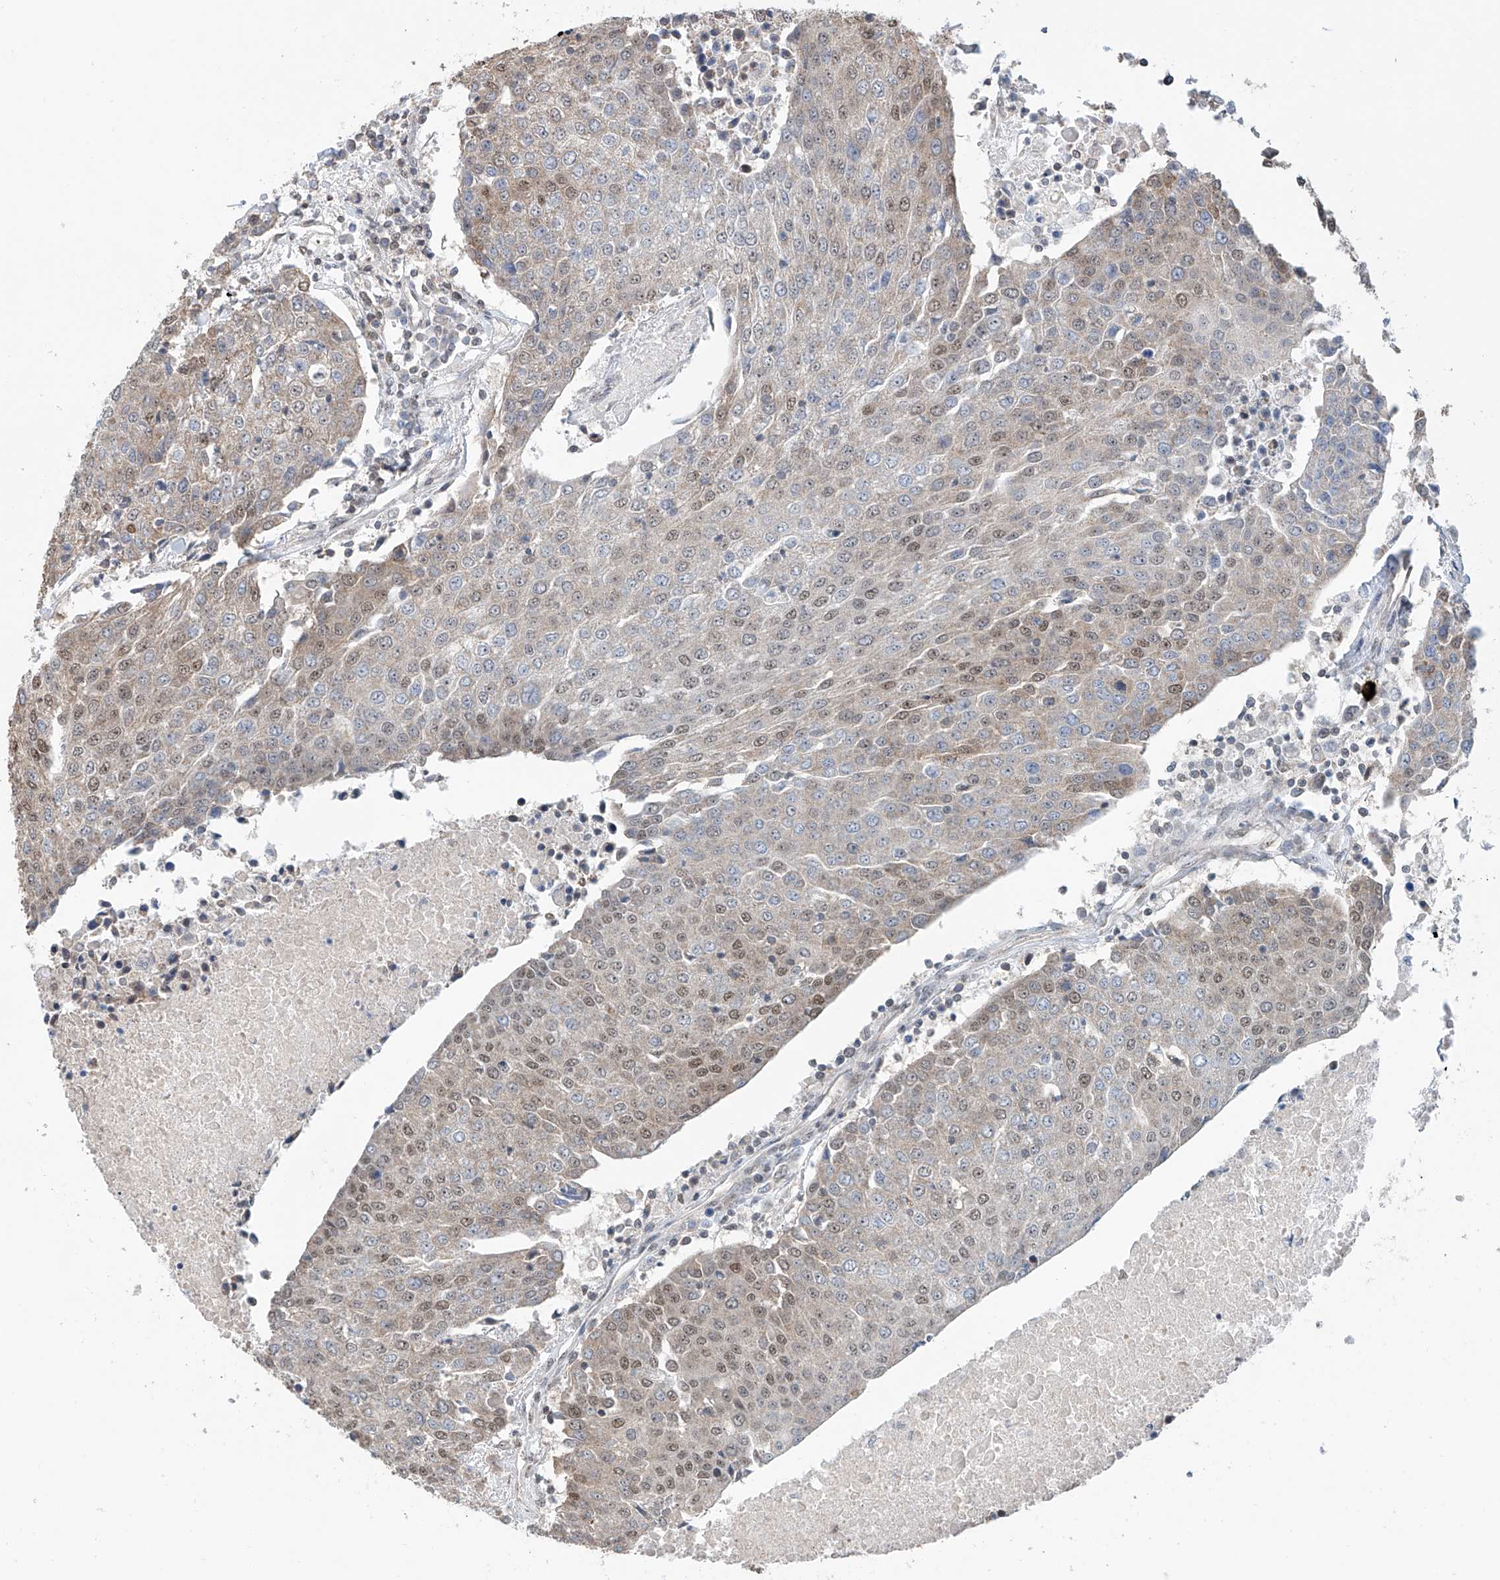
{"staining": {"intensity": "moderate", "quantity": "25%-75%", "location": "nuclear"}, "tissue": "urothelial cancer", "cell_type": "Tumor cells", "image_type": "cancer", "snomed": [{"axis": "morphology", "description": "Urothelial carcinoma, High grade"}, {"axis": "topography", "description": "Urinary bladder"}], "caption": "Immunohistochemistry (IHC) (DAB) staining of urothelial cancer reveals moderate nuclear protein positivity in about 25%-75% of tumor cells.", "gene": "SDE2", "patient": {"sex": "female", "age": 85}}